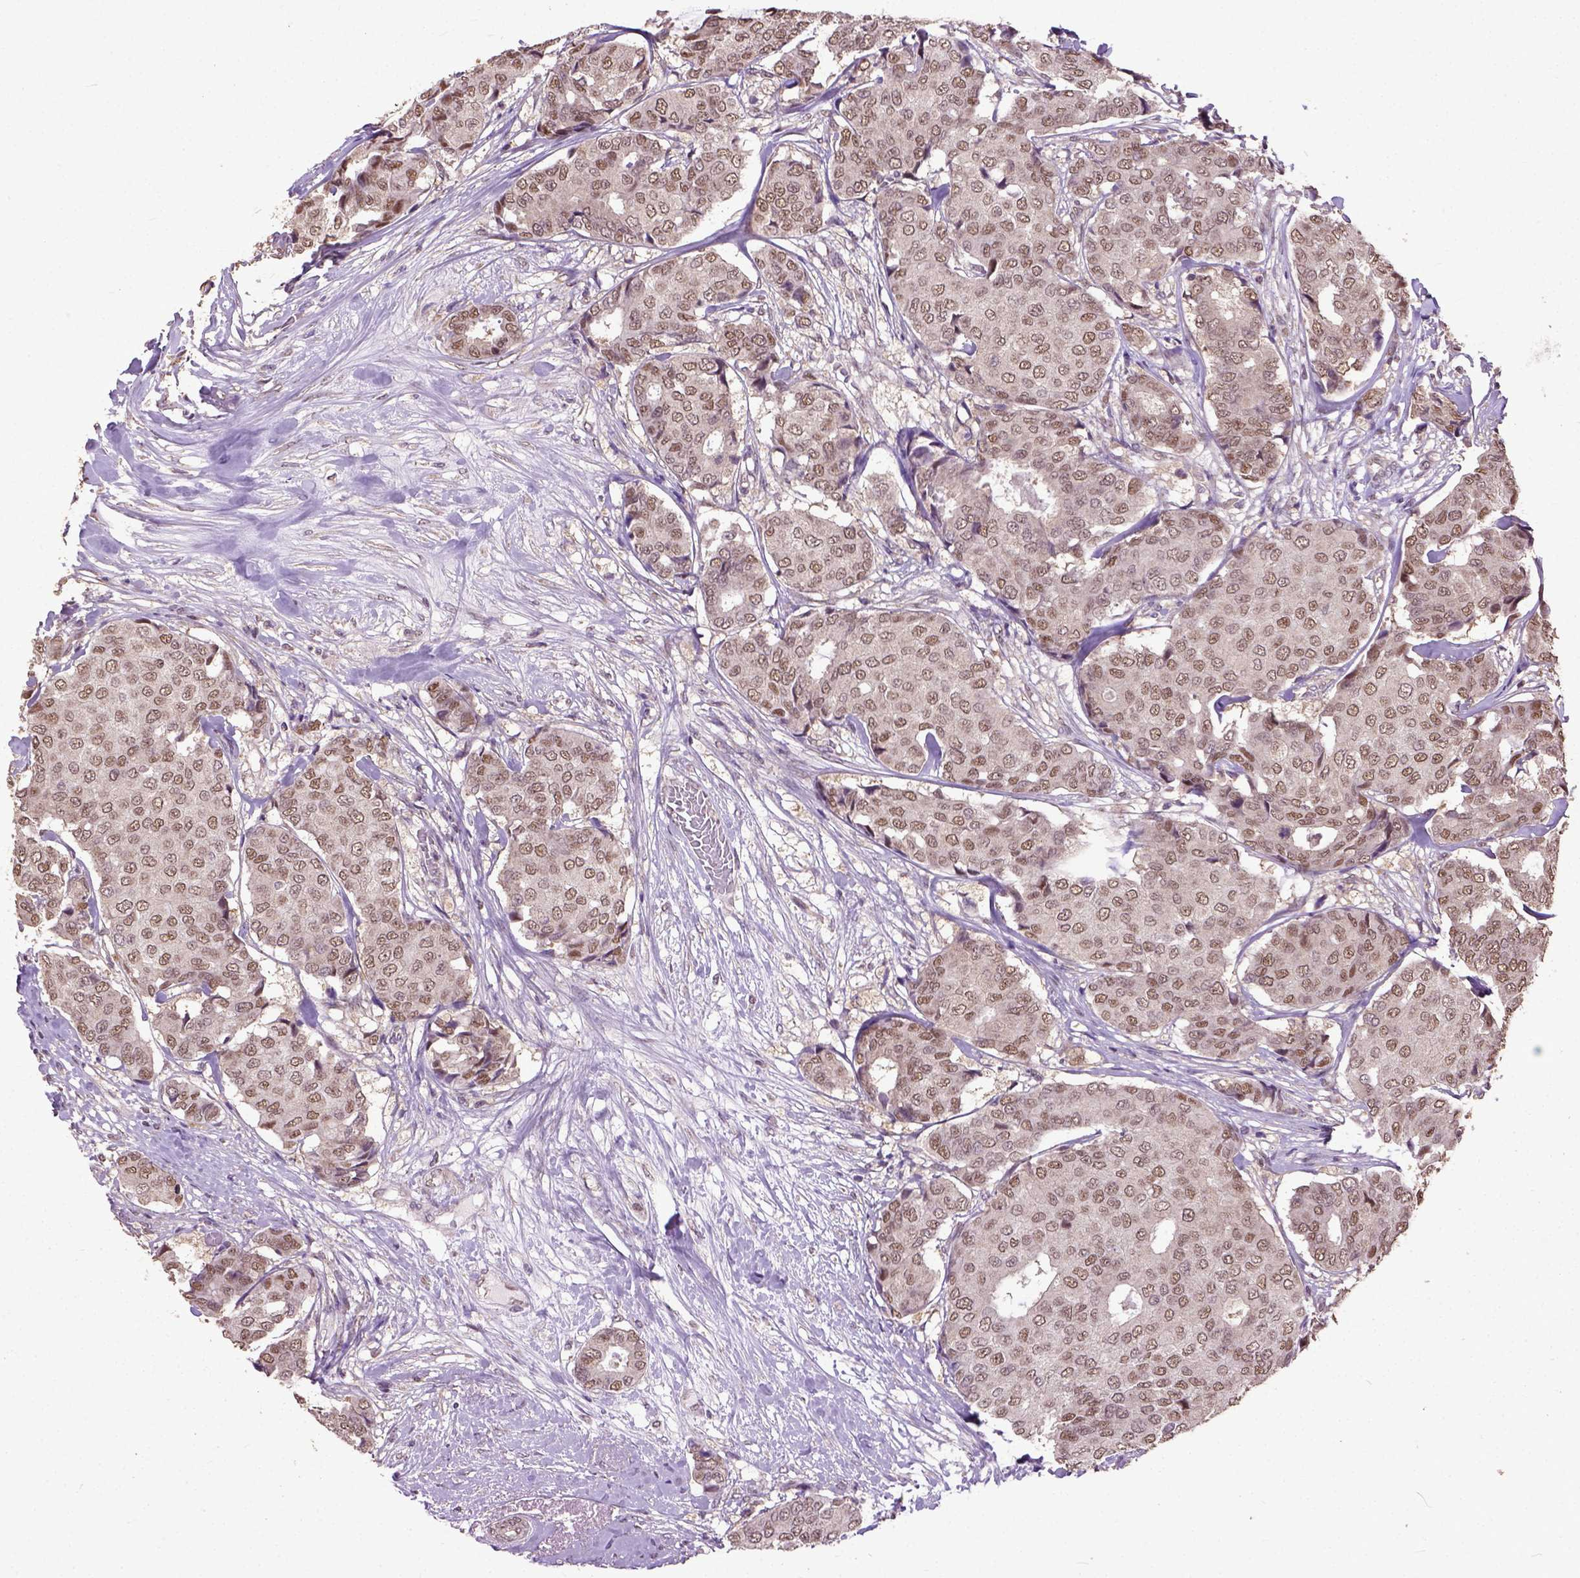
{"staining": {"intensity": "moderate", "quantity": ">75%", "location": "nuclear"}, "tissue": "breast cancer", "cell_type": "Tumor cells", "image_type": "cancer", "snomed": [{"axis": "morphology", "description": "Duct carcinoma"}, {"axis": "topography", "description": "Breast"}], "caption": "Human breast cancer (infiltrating ductal carcinoma) stained with a protein marker exhibits moderate staining in tumor cells.", "gene": "UBA3", "patient": {"sex": "female", "age": 75}}